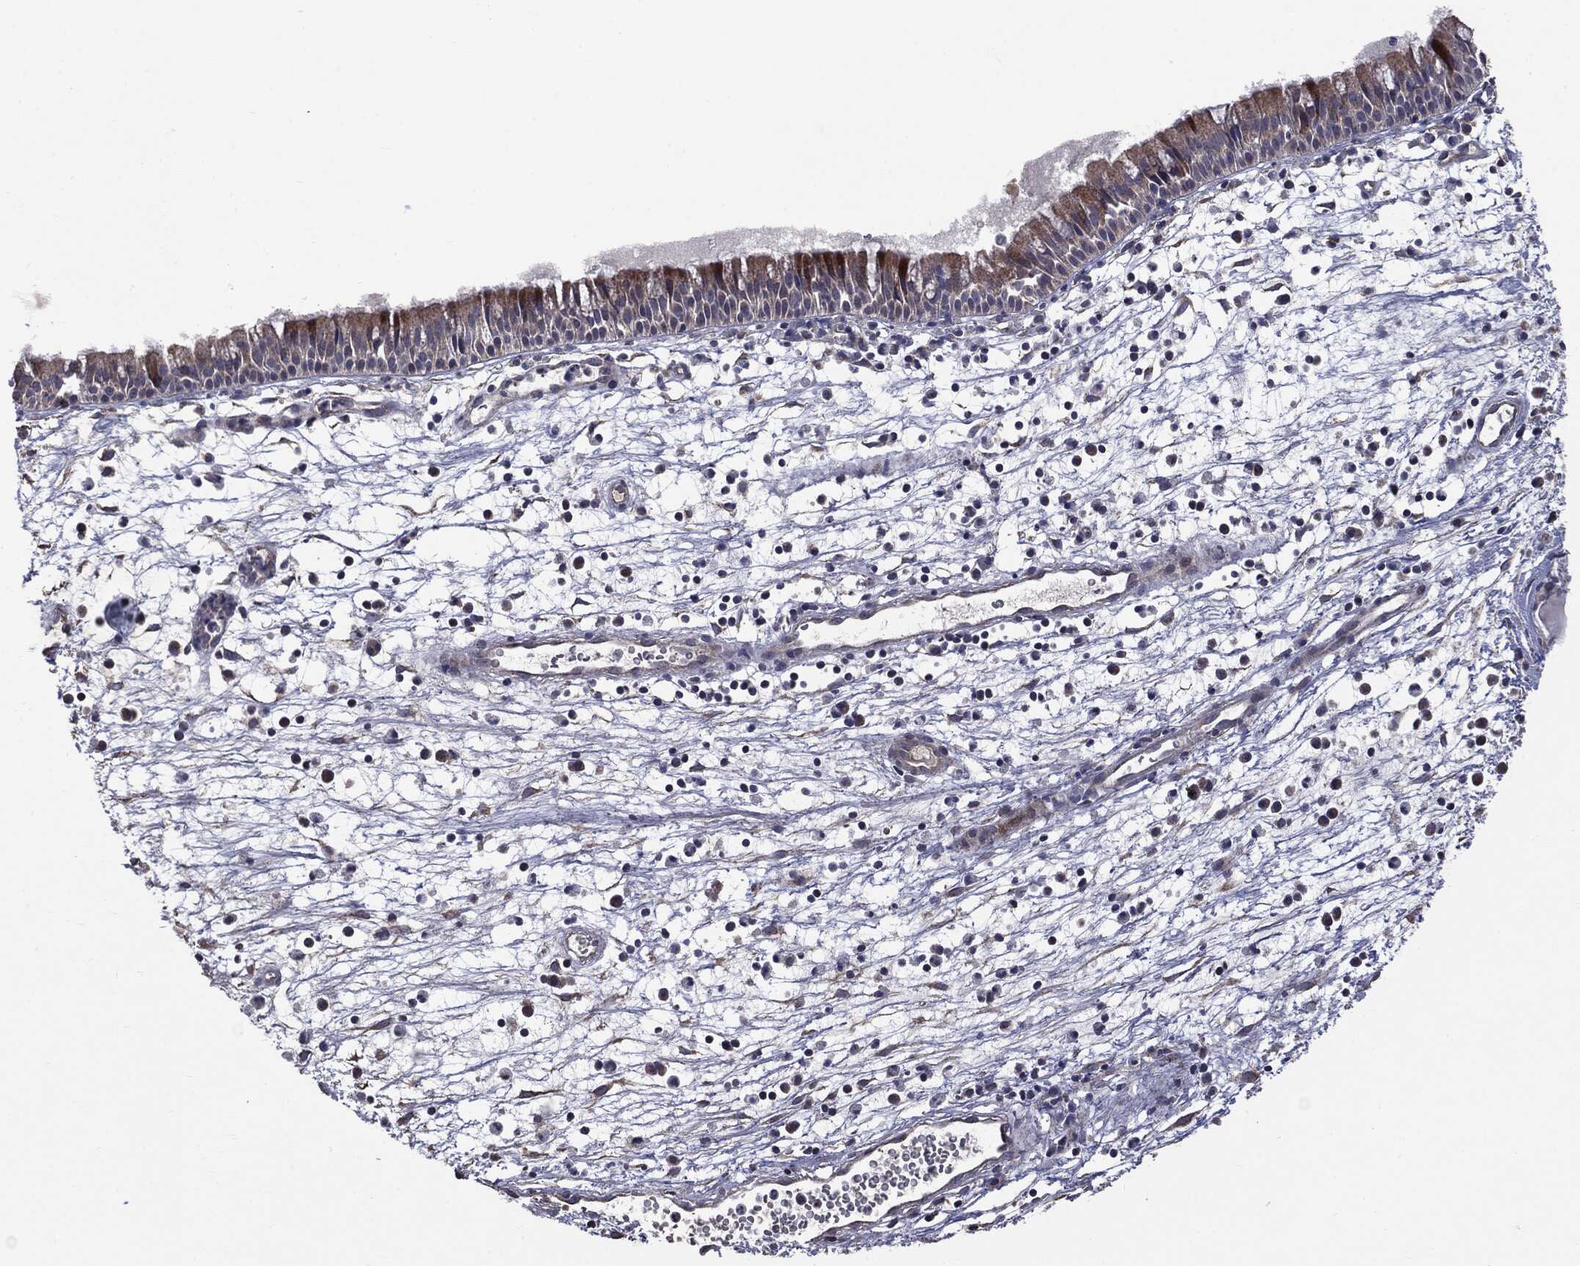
{"staining": {"intensity": "moderate", "quantity": "25%-75%", "location": "cytoplasmic/membranous"}, "tissue": "nasopharynx", "cell_type": "Respiratory epithelial cells", "image_type": "normal", "snomed": [{"axis": "morphology", "description": "Normal tissue, NOS"}, {"axis": "topography", "description": "Nasopharynx"}], "caption": "IHC image of unremarkable nasopharynx: human nasopharynx stained using immunohistochemistry (IHC) demonstrates medium levels of moderate protein expression localized specifically in the cytoplasmic/membranous of respiratory epithelial cells, appearing as a cytoplasmic/membranous brown color.", "gene": "MTOR", "patient": {"sex": "male", "age": 58}}